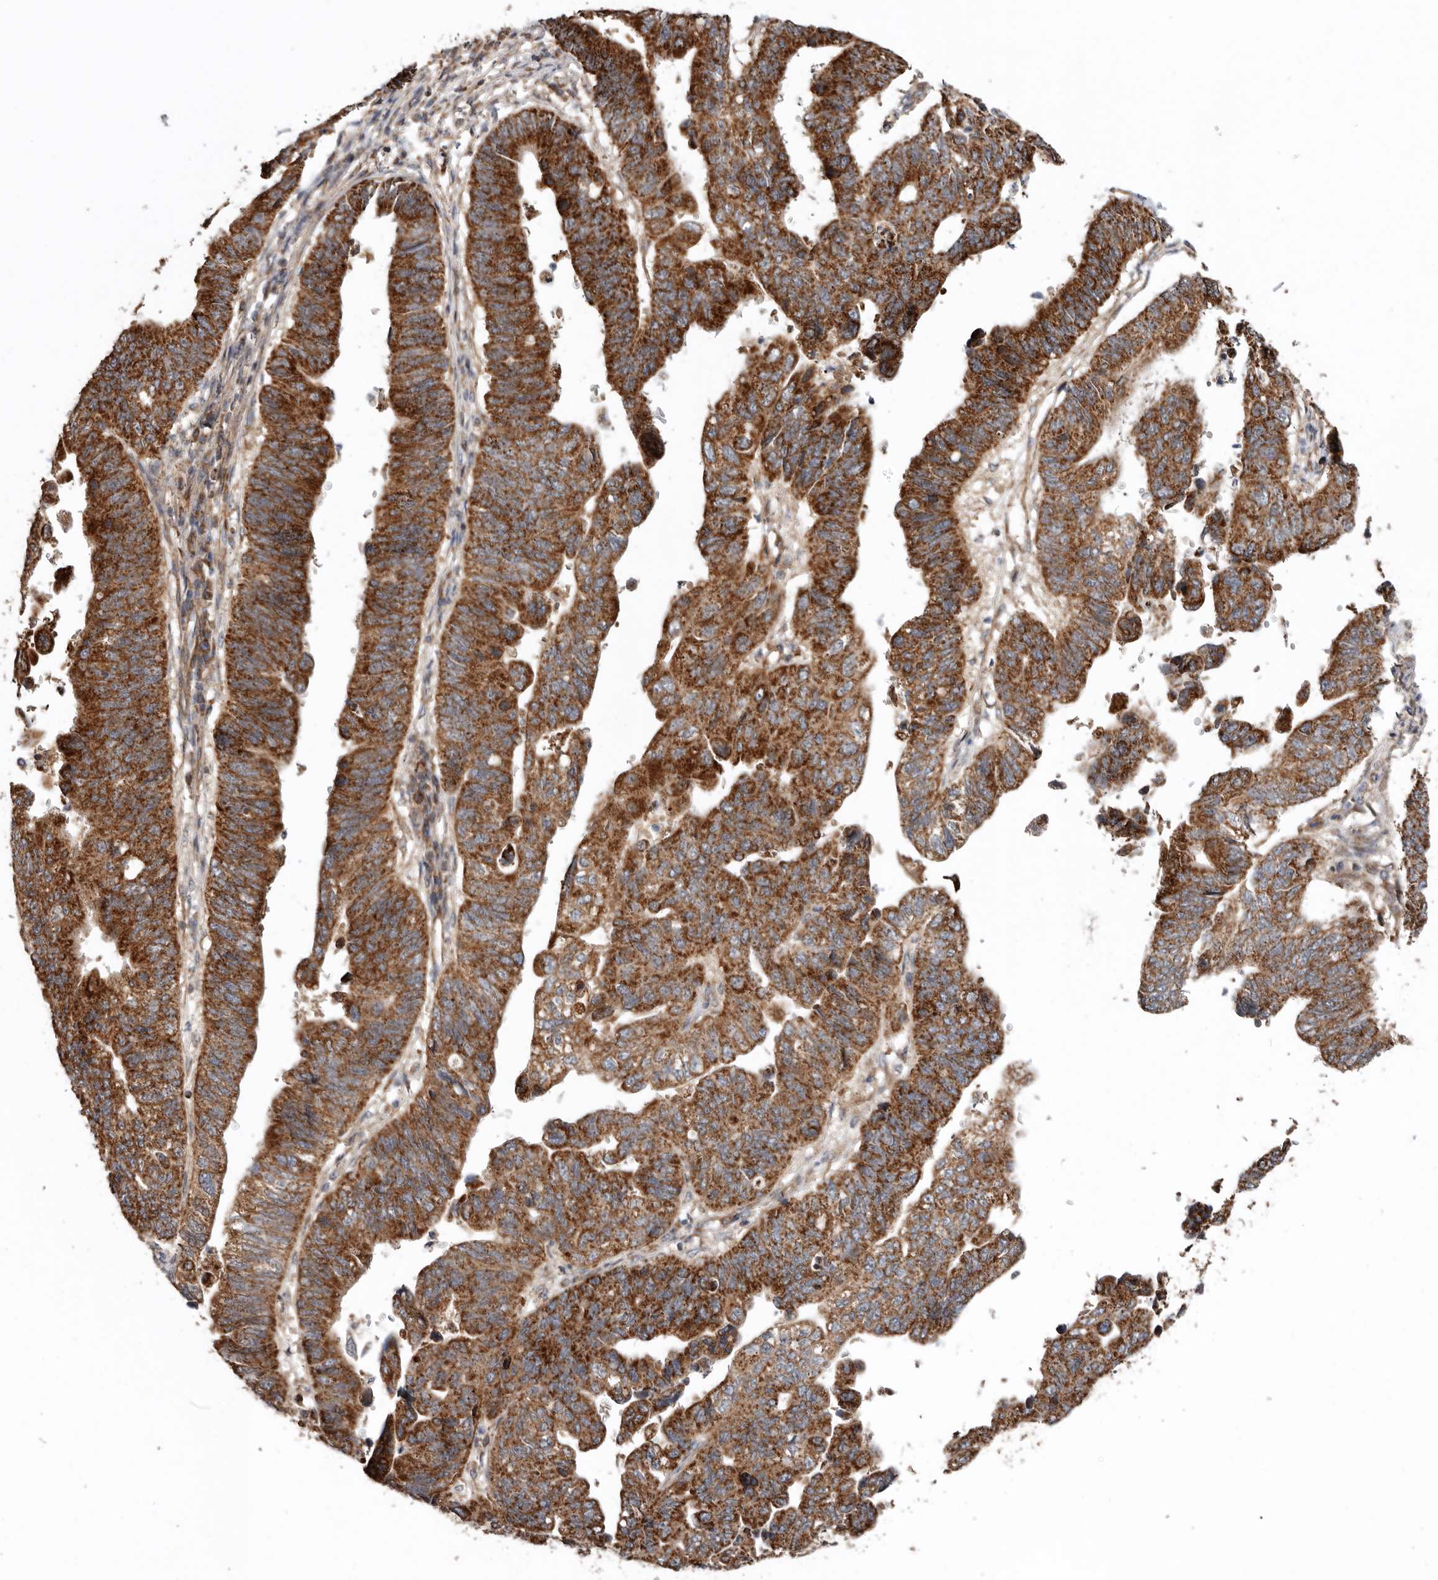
{"staining": {"intensity": "strong", "quantity": ">75%", "location": "cytoplasmic/membranous"}, "tissue": "stomach cancer", "cell_type": "Tumor cells", "image_type": "cancer", "snomed": [{"axis": "morphology", "description": "Adenocarcinoma, NOS"}, {"axis": "topography", "description": "Stomach"}], "caption": "This image displays IHC staining of stomach adenocarcinoma, with high strong cytoplasmic/membranous staining in approximately >75% of tumor cells.", "gene": "PROKR1", "patient": {"sex": "male", "age": 59}}